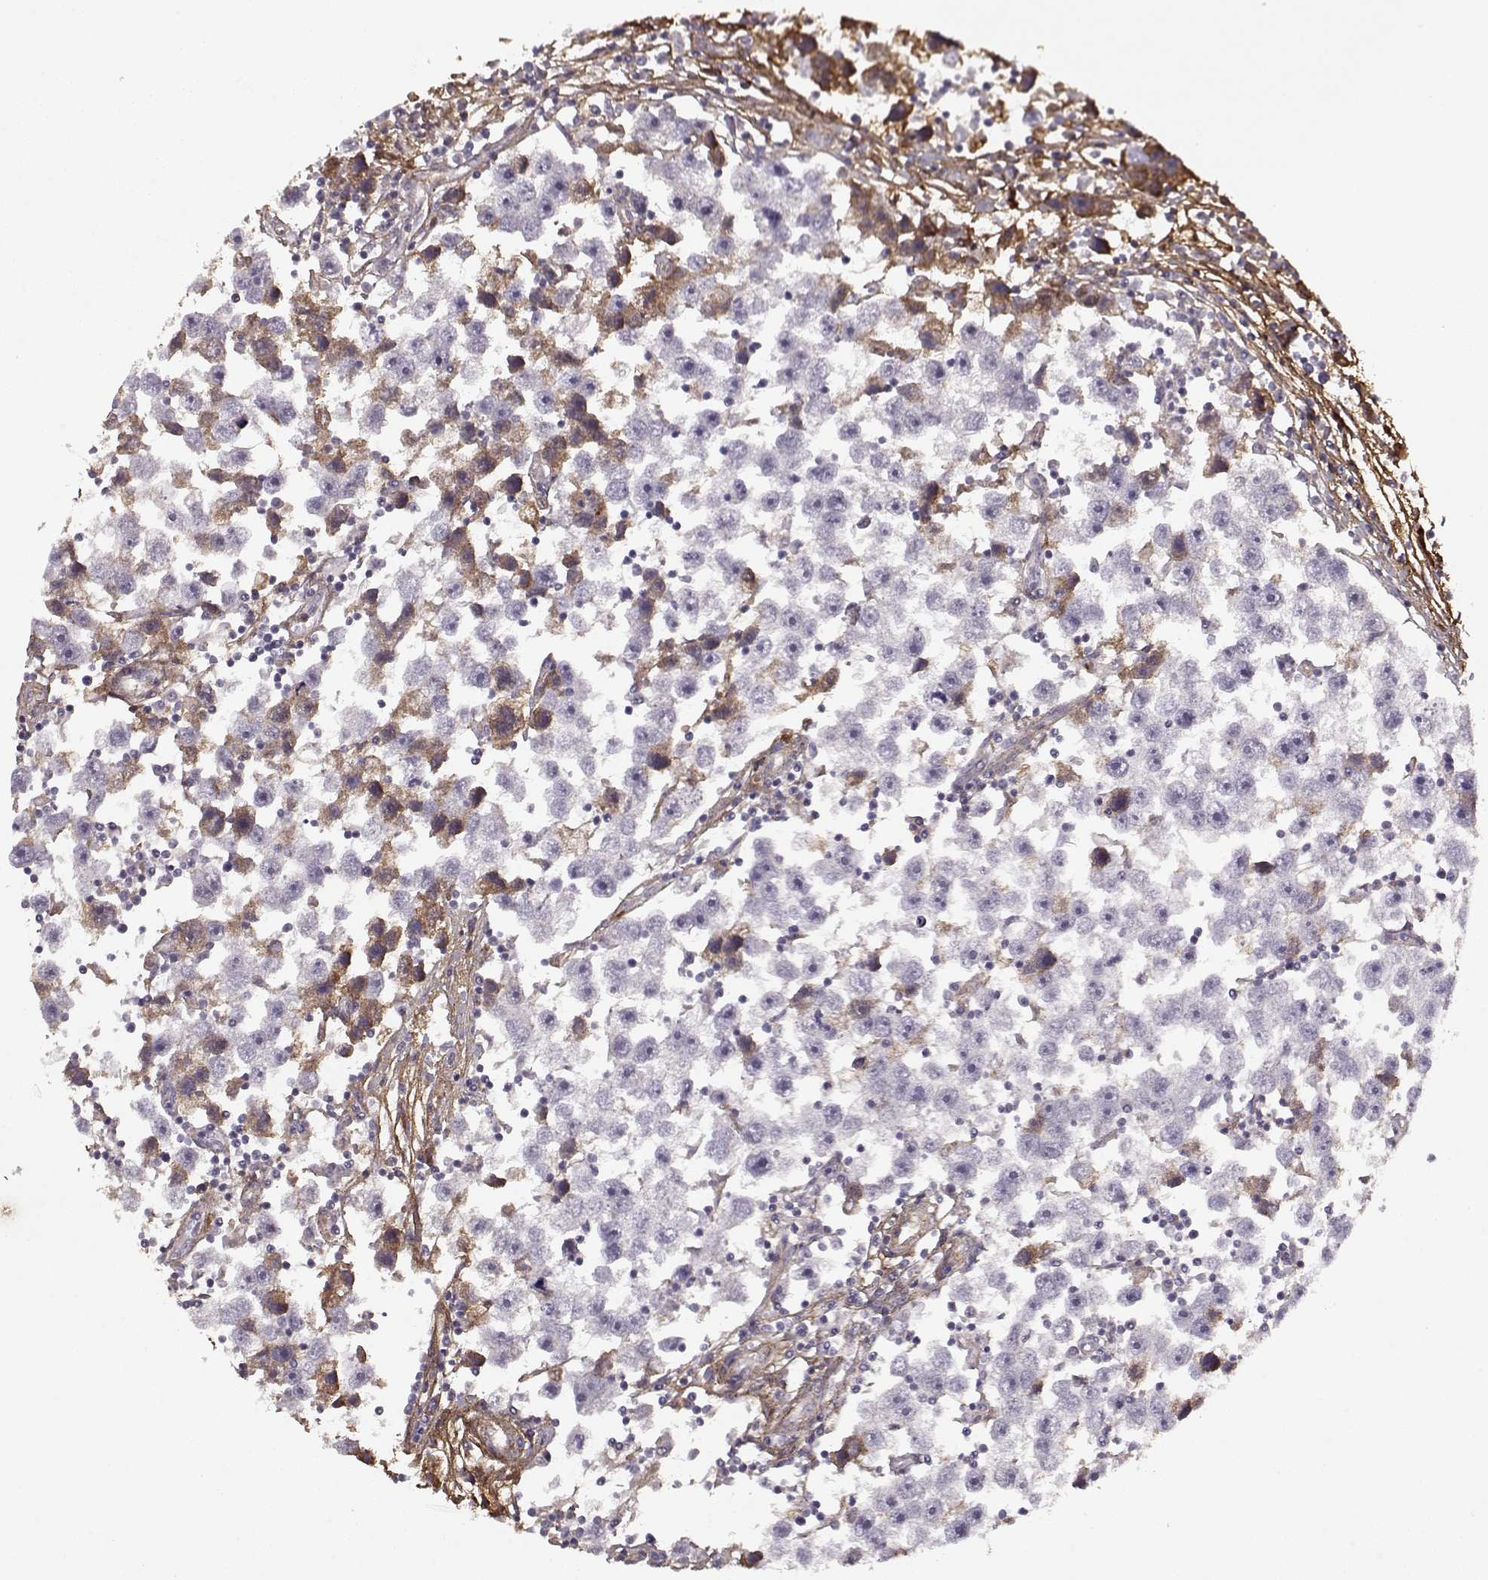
{"staining": {"intensity": "negative", "quantity": "none", "location": "none"}, "tissue": "testis cancer", "cell_type": "Tumor cells", "image_type": "cancer", "snomed": [{"axis": "morphology", "description": "Seminoma, NOS"}, {"axis": "topography", "description": "Testis"}], "caption": "Immunohistochemistry (IHC) image of neoplastic tissue: human testis seminoma stained with DAB reveals no significant protein positivity in tumor cells. The staining is performed using DAB (3,3'-diaminobenzidine) brown chromogen with nuclei counter-stained in using hematoxylin.", "gene": "LUM", "patient": {"sex": "male", "age": 30}}